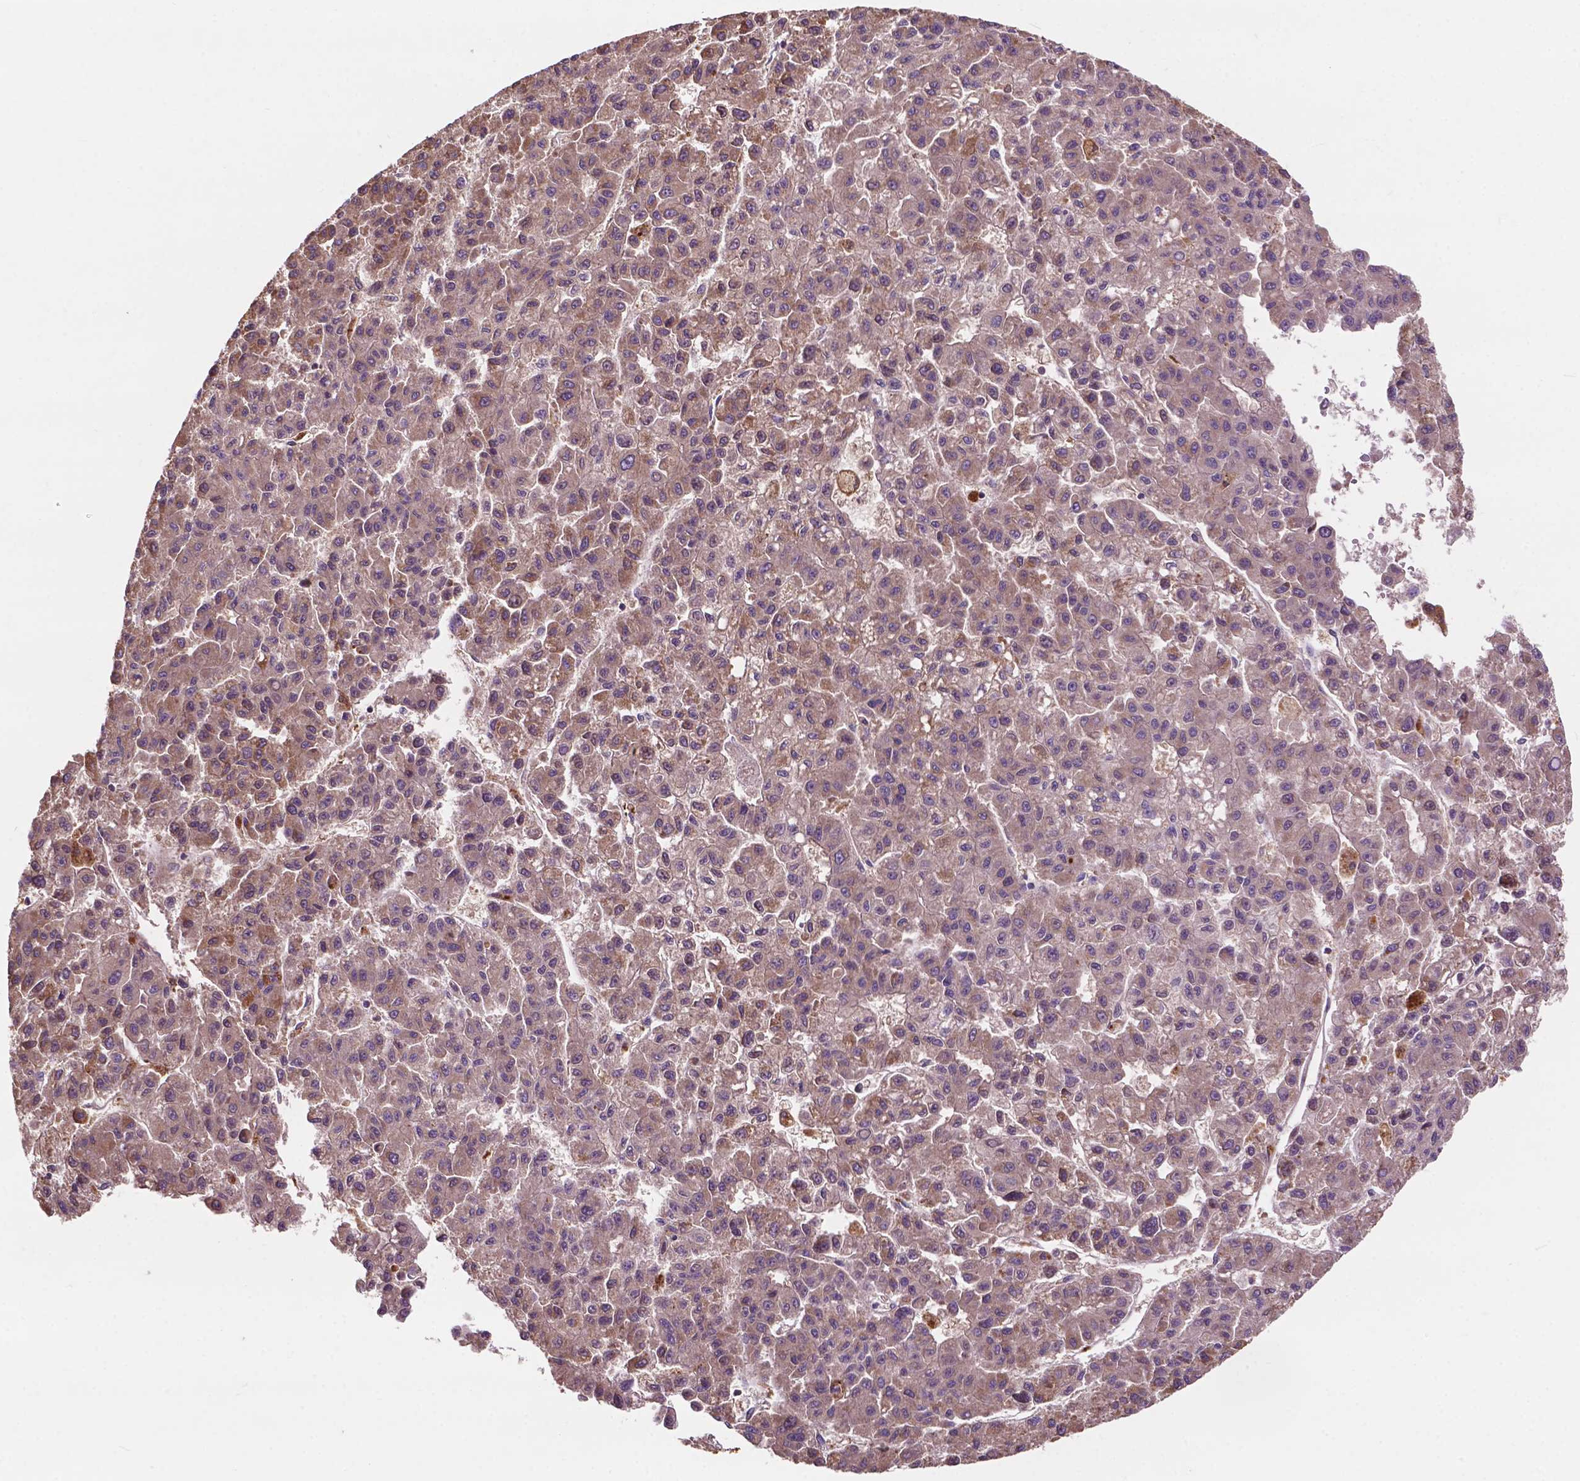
{"staining": {"intensity": "weak", "quantity": ">75%", "location": "cytoplasmic/membranous"}, "tissue": "liver cancer", "cell_type": "Tumor cells", "image_type": "cancer", "snomed": [{"axis": "morphology", "description": "Carcinoma, Hepatocellular, NOS"}, {"axis": "topography", "description": "Liver"}], "caption": "An IHC histopathology image of neoplastic tissue is shown. Protein staining in brown shows weak cytoplasmic/membranous positivity in liver cancer (hepatocellular carcinoma) within tumor cells. (DAB (3,3'-diaminobenzidine) IHC with brightfield microscopy, high magnification).", "gene": "GJA9", "patient": {"sex": "male", "age": 70}}